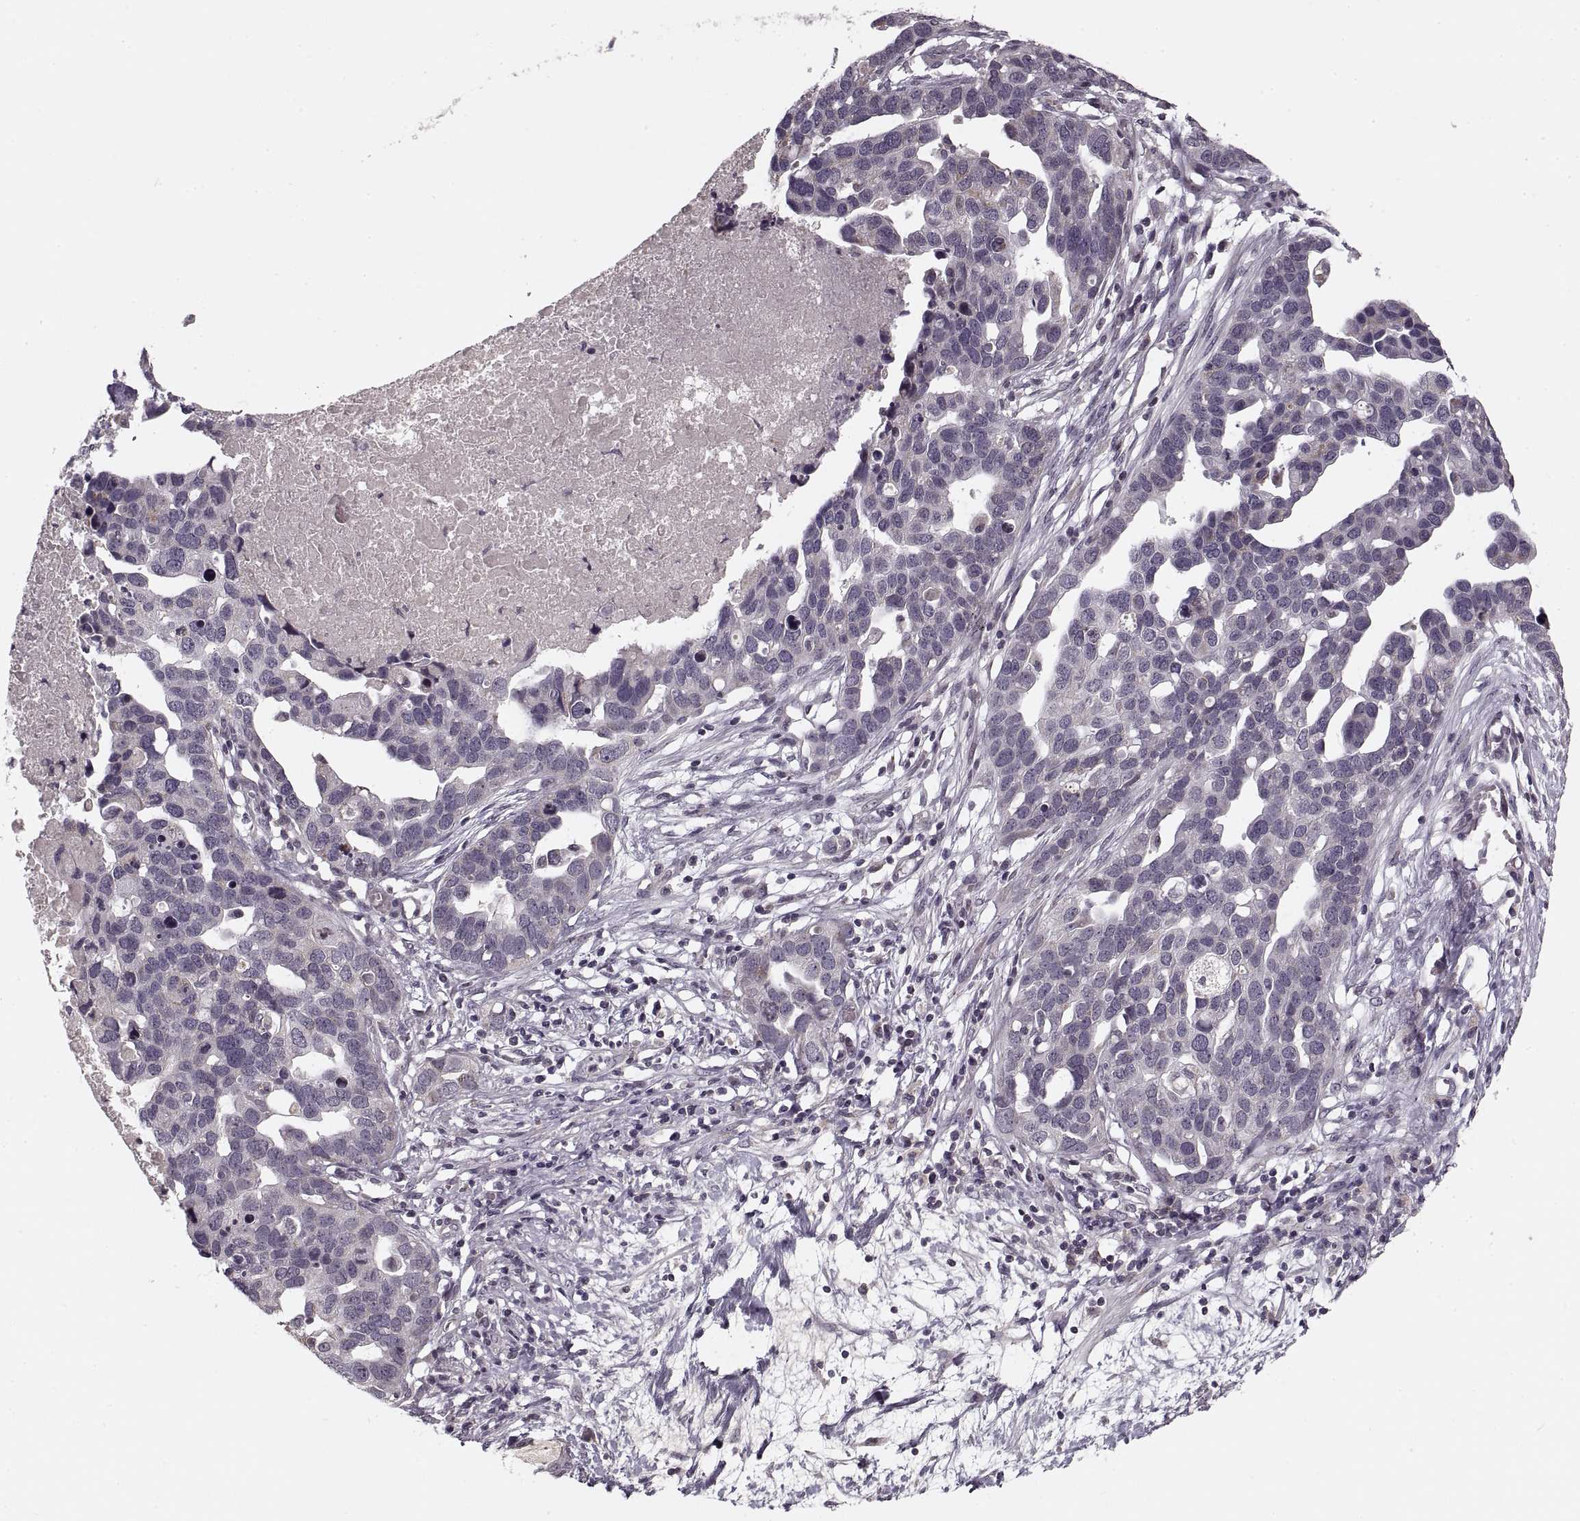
{"staining": {"intensity": "negative", "quantity": "none", "location": "none"}, "tissue": "ovarian cancer", "cell_type": "Tumor cells", "image_type": "cancer", "snomed": [{"axis": "morphology", "description": "Cystadenocarcinoma, serous, NOS"}, {"axis": "topography", "description": "Ovary"}], "caption": "This histopathology image is of ovarian serous cystadenocarcinoma stained with immunohistochemistry (IHC) to label a protein in brown with the nuclei are counter-stained blue. There is no staining in tumor cells.", "gene": "ASIC3", "patient": {"sex": "female", "age": 54}}